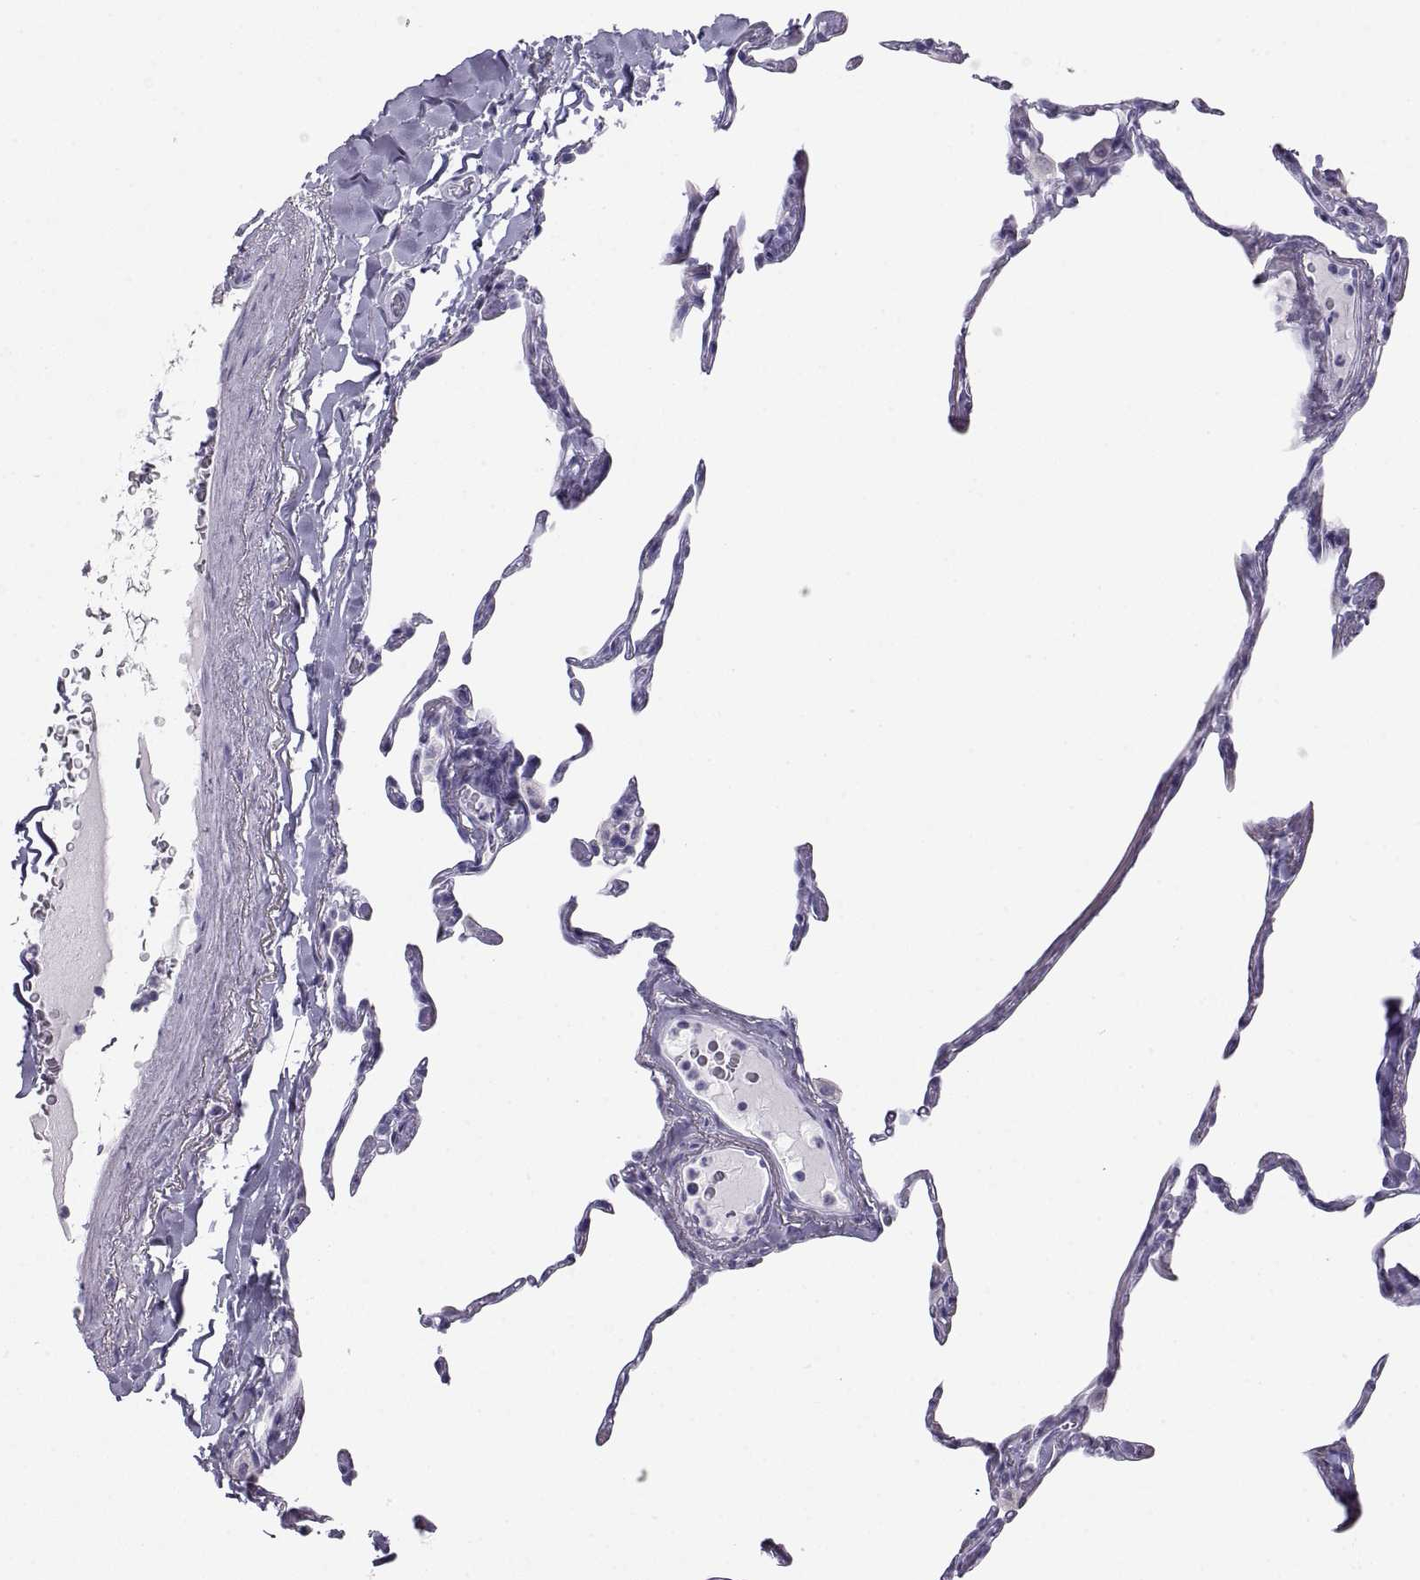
{"staining": {"intensity": "negative", "quantity": "none", "location": "none"}, "tissue": "lung", "cell_type": "Alveolar cells", "image_type": "normal", "snomed": [{"axis": "morphology", "description": "Normal tissue, NOS"}, {"axis": "topography", "description": "Lung"}], "caption": "This is a micrograph of IHC staining of unremarkable lung, which shows no expression in alveolar cells.", "gene": "SEMG1", "patient": {"sex": "male", "age": 65}}